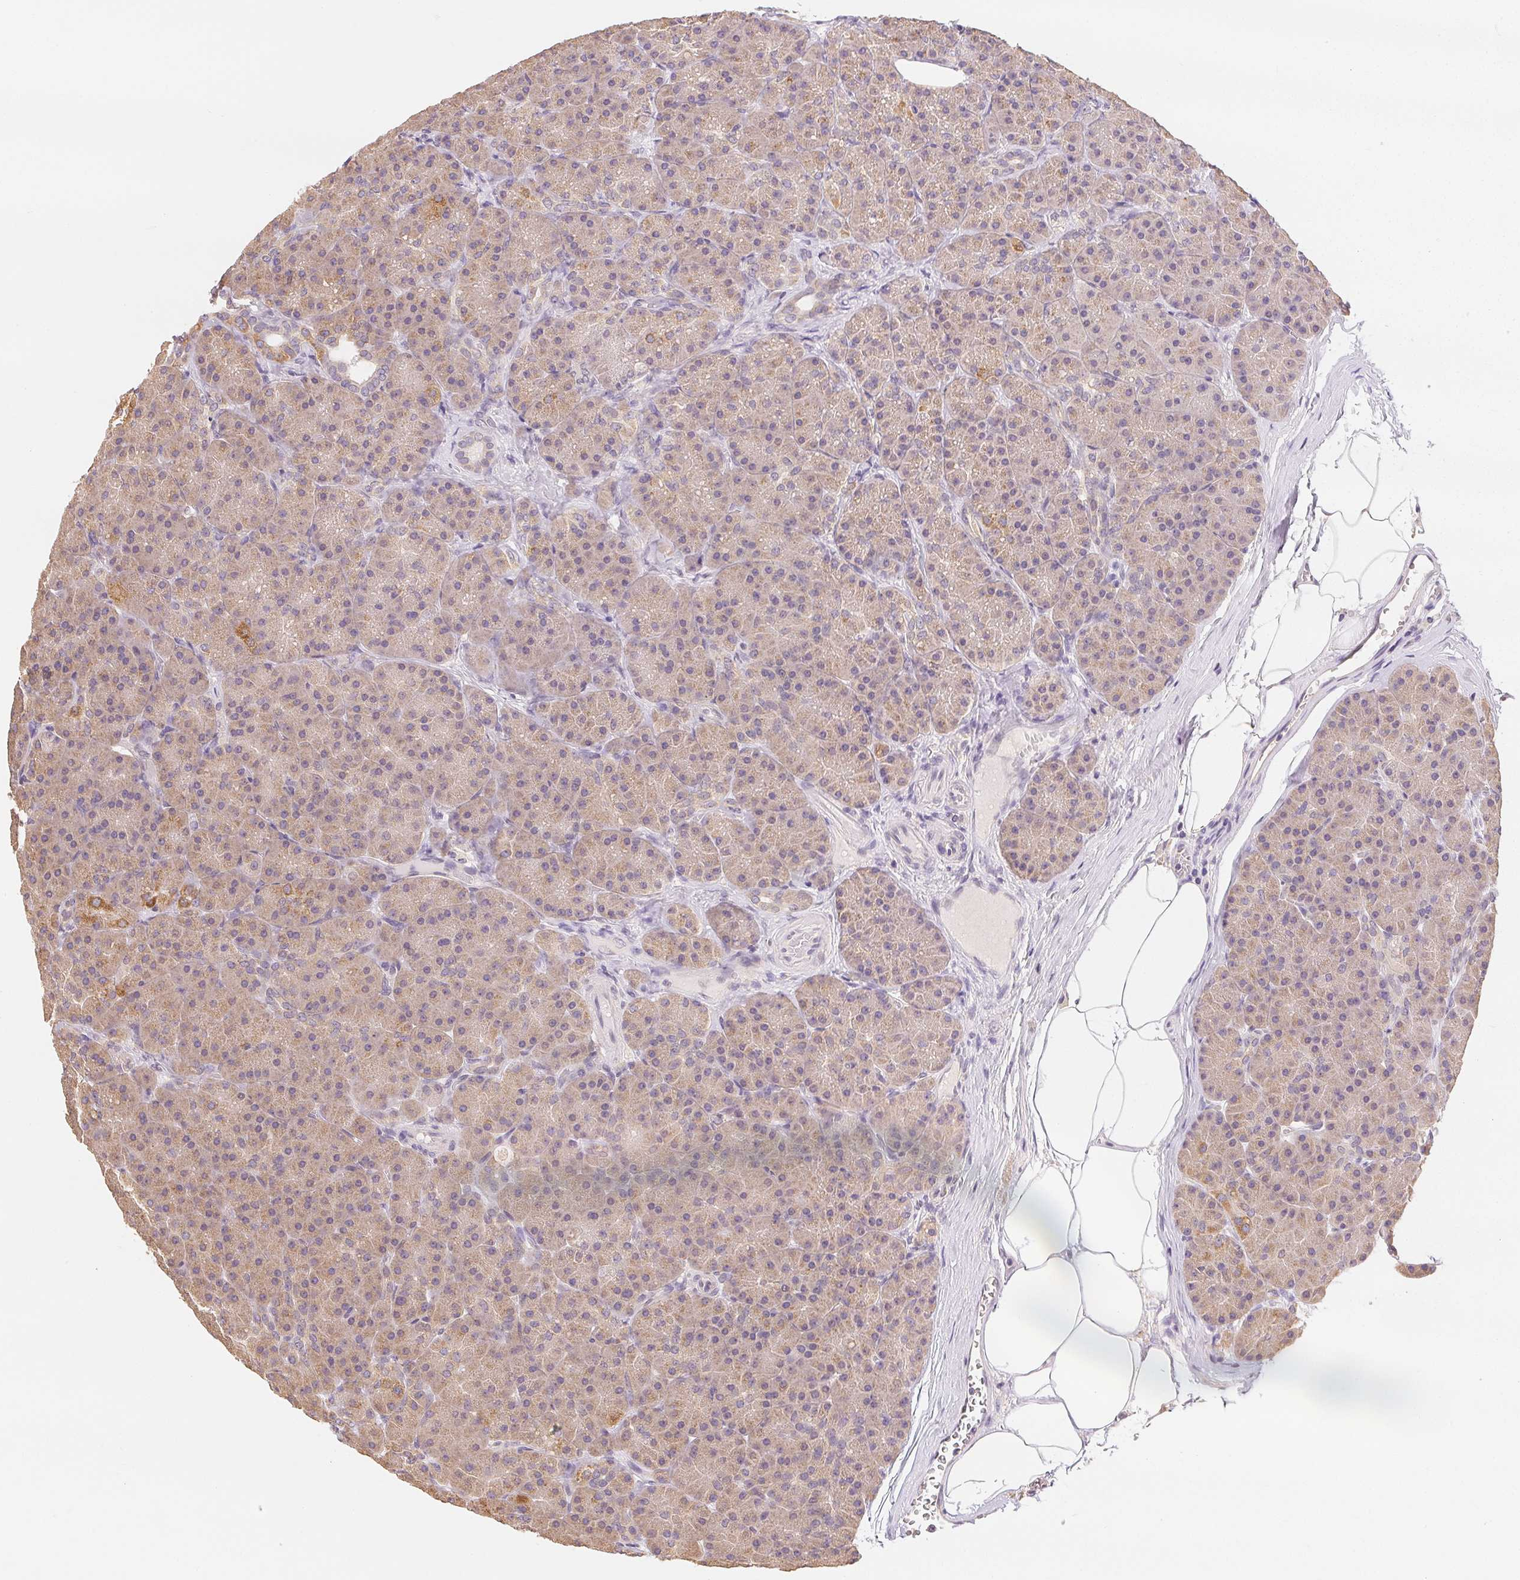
{"staining": {"intensity": "weak", "quantity": "25%-75%", "location": "cytoplasmic/membranous"}, "tissue": "pancreas", "cell_type": "Exocrine glandular cells", "image_type": "normal", "snomed": [{"axis": "morphology", "description": "Normal tissue, NOS"}, {"axis": "topography", "description": "Pancreas"}], "caption": "Immunohistochemistry (IHC) of benign human pancreas reveals low levels of weak cytoplasmic/membranous staining in approximately 25%-75% of exocrine glandular cells.", "gene": "SEZ6L2", "patient": {"sex": "male", "age": 57}}